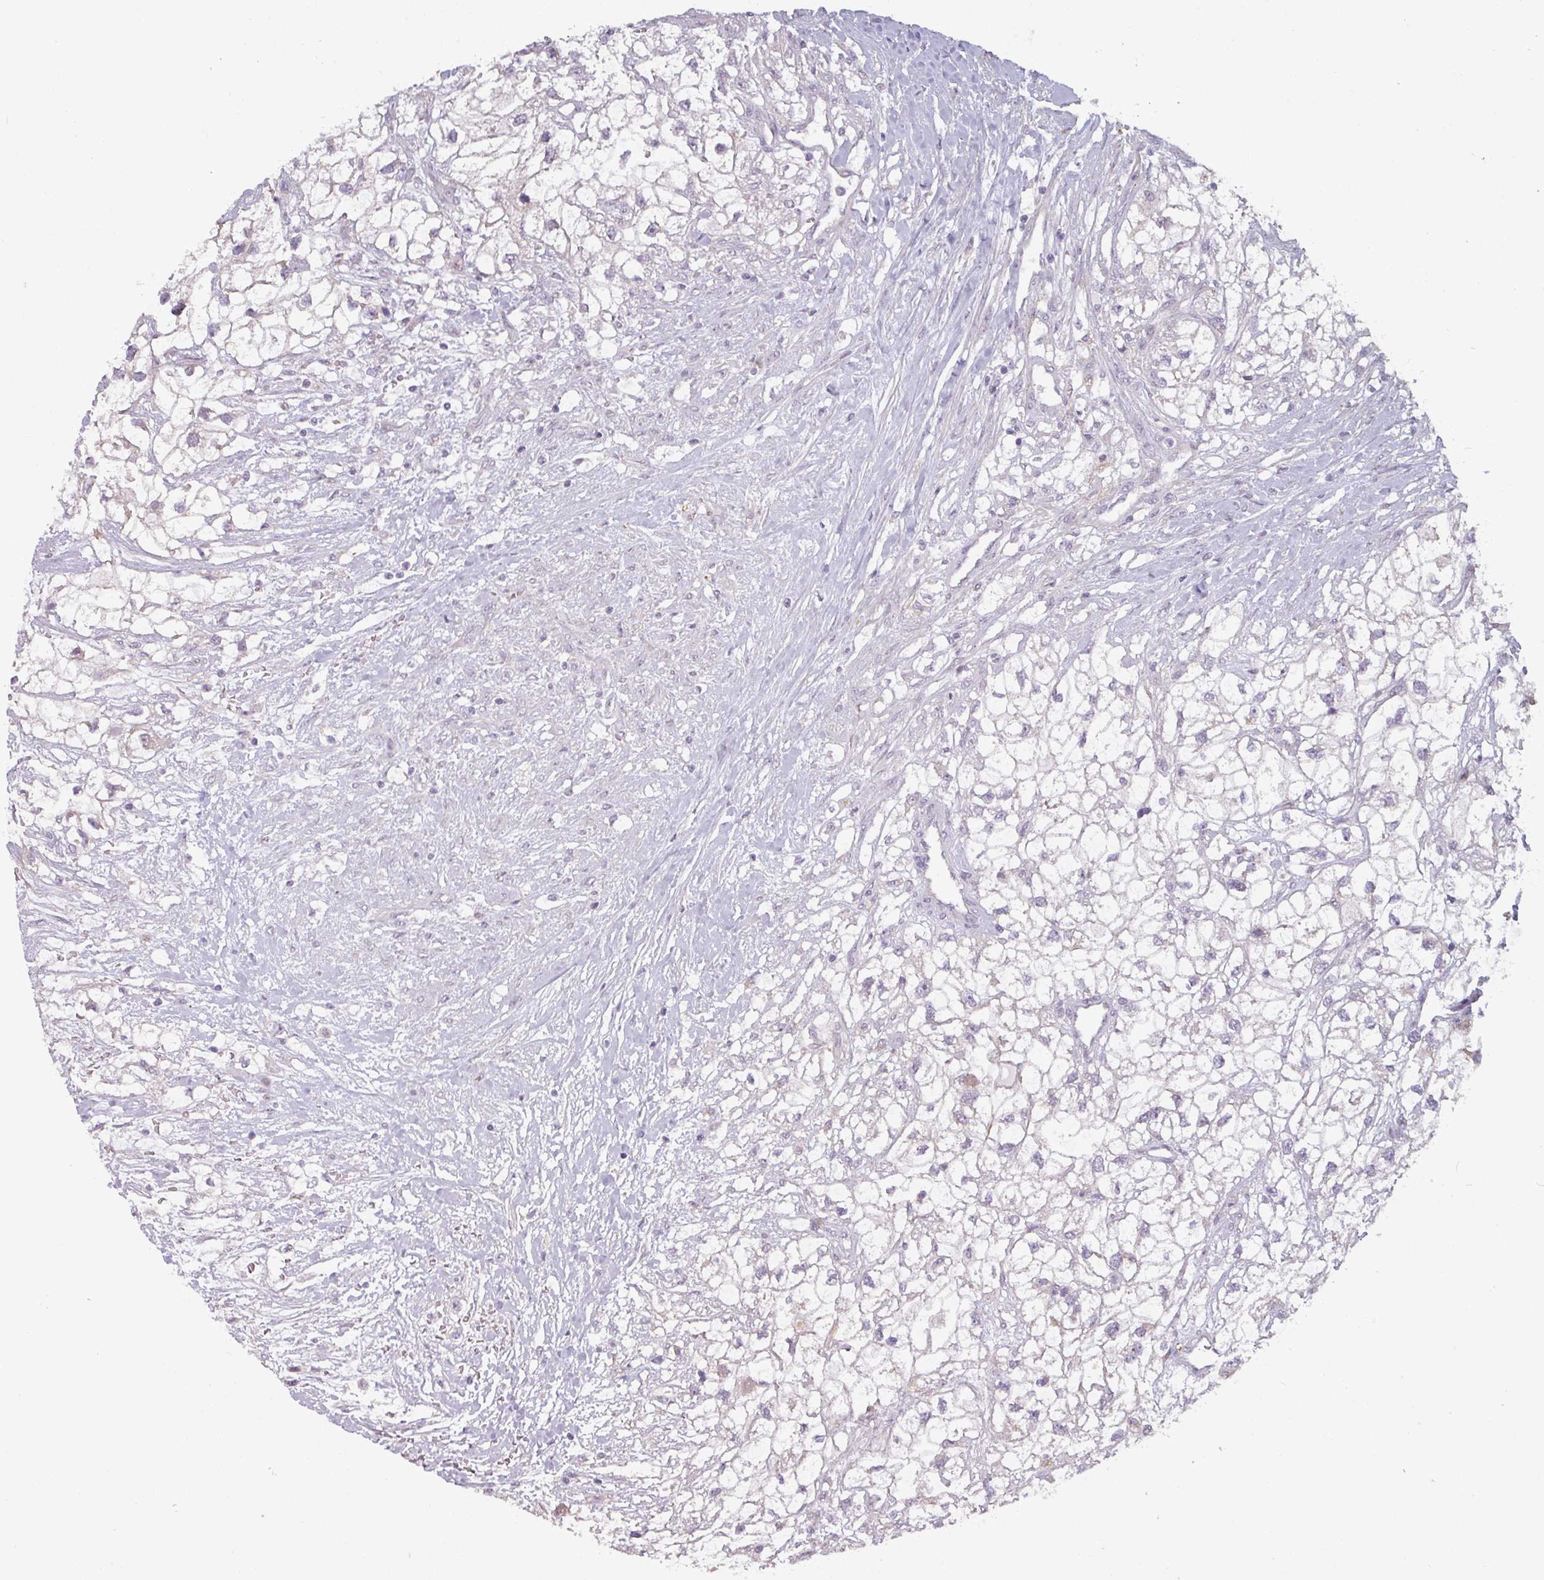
{"staining": {"intensity": "negative", "quantity": "none", "location": "none"}, "tissue": "renal cancer", "cell_type": "Tumor cells", "image_type": "cancer", "snomed": [{"axis": "morphology", "description": "Adenocarcinoma, NOS"}, {"axis": "topography", "description": "Kidney"}], "caption": "An immunohistochemistry (IHC) histopathology image of renal cancer (adenocarcinoma) is shown. There is no staining in tumor cells of renal cancer (adenocarcinoma).", "gene": "C2orf16", "patient": {"sex": "male", "age": 59}}